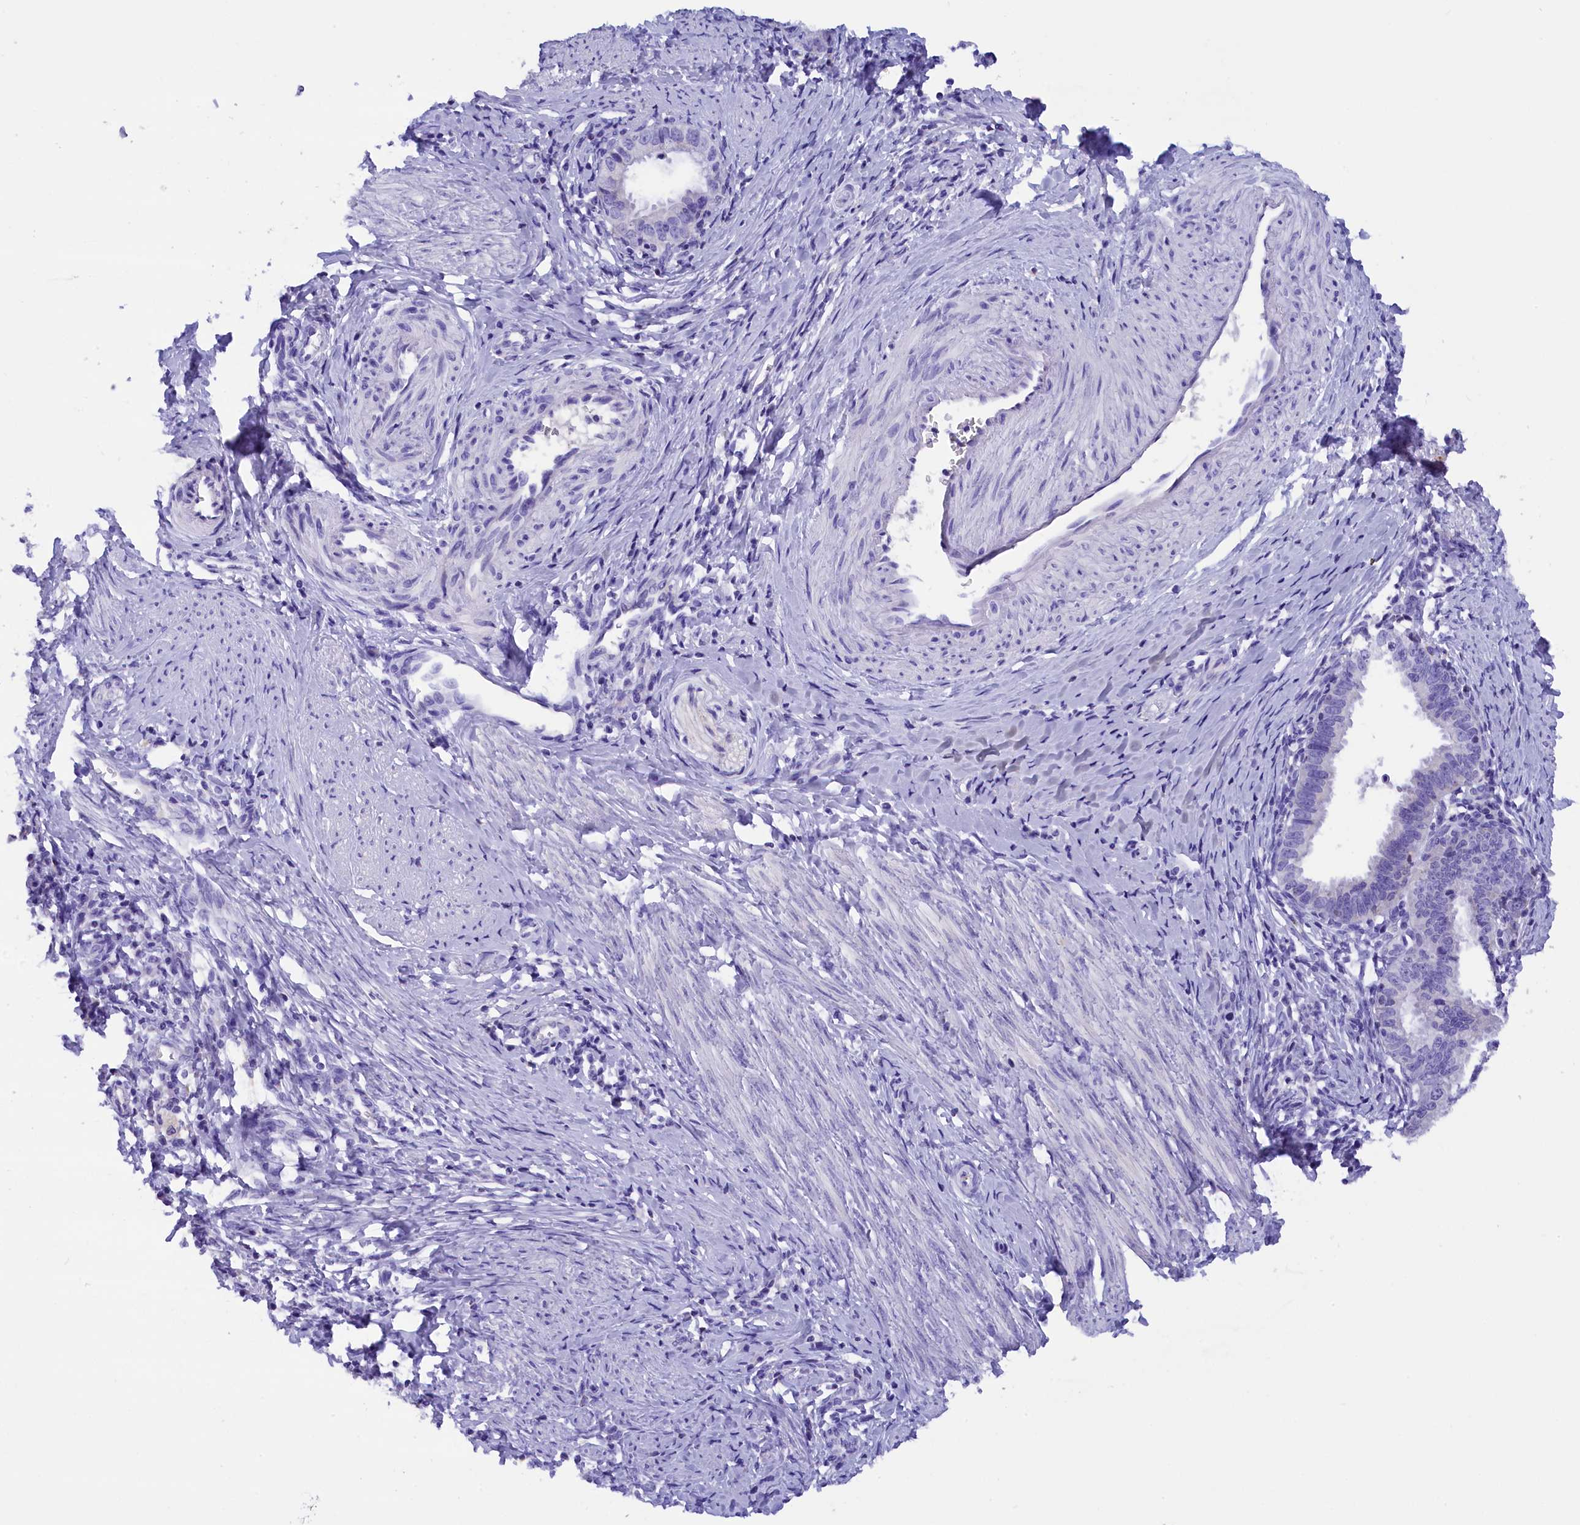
{"staining": {"intensity": "negative", "quantity": "none", "location": "none"}, "tissue": "cervical cancer", "cell_type": "Tumor cells", "image_type": "cancer", "snomed": [{"axis": "morphology", "description": "Adenocarcinoma, NOS"}, {"axis": "topography", "description": "Cervix"}], "caption": "An image of cervical cancer (adenocarcinoma) stained for a protein reveals no brown staining in tumor cells.", "gene": "ABAT", "patient": {"sex": "female", "age": 36}}